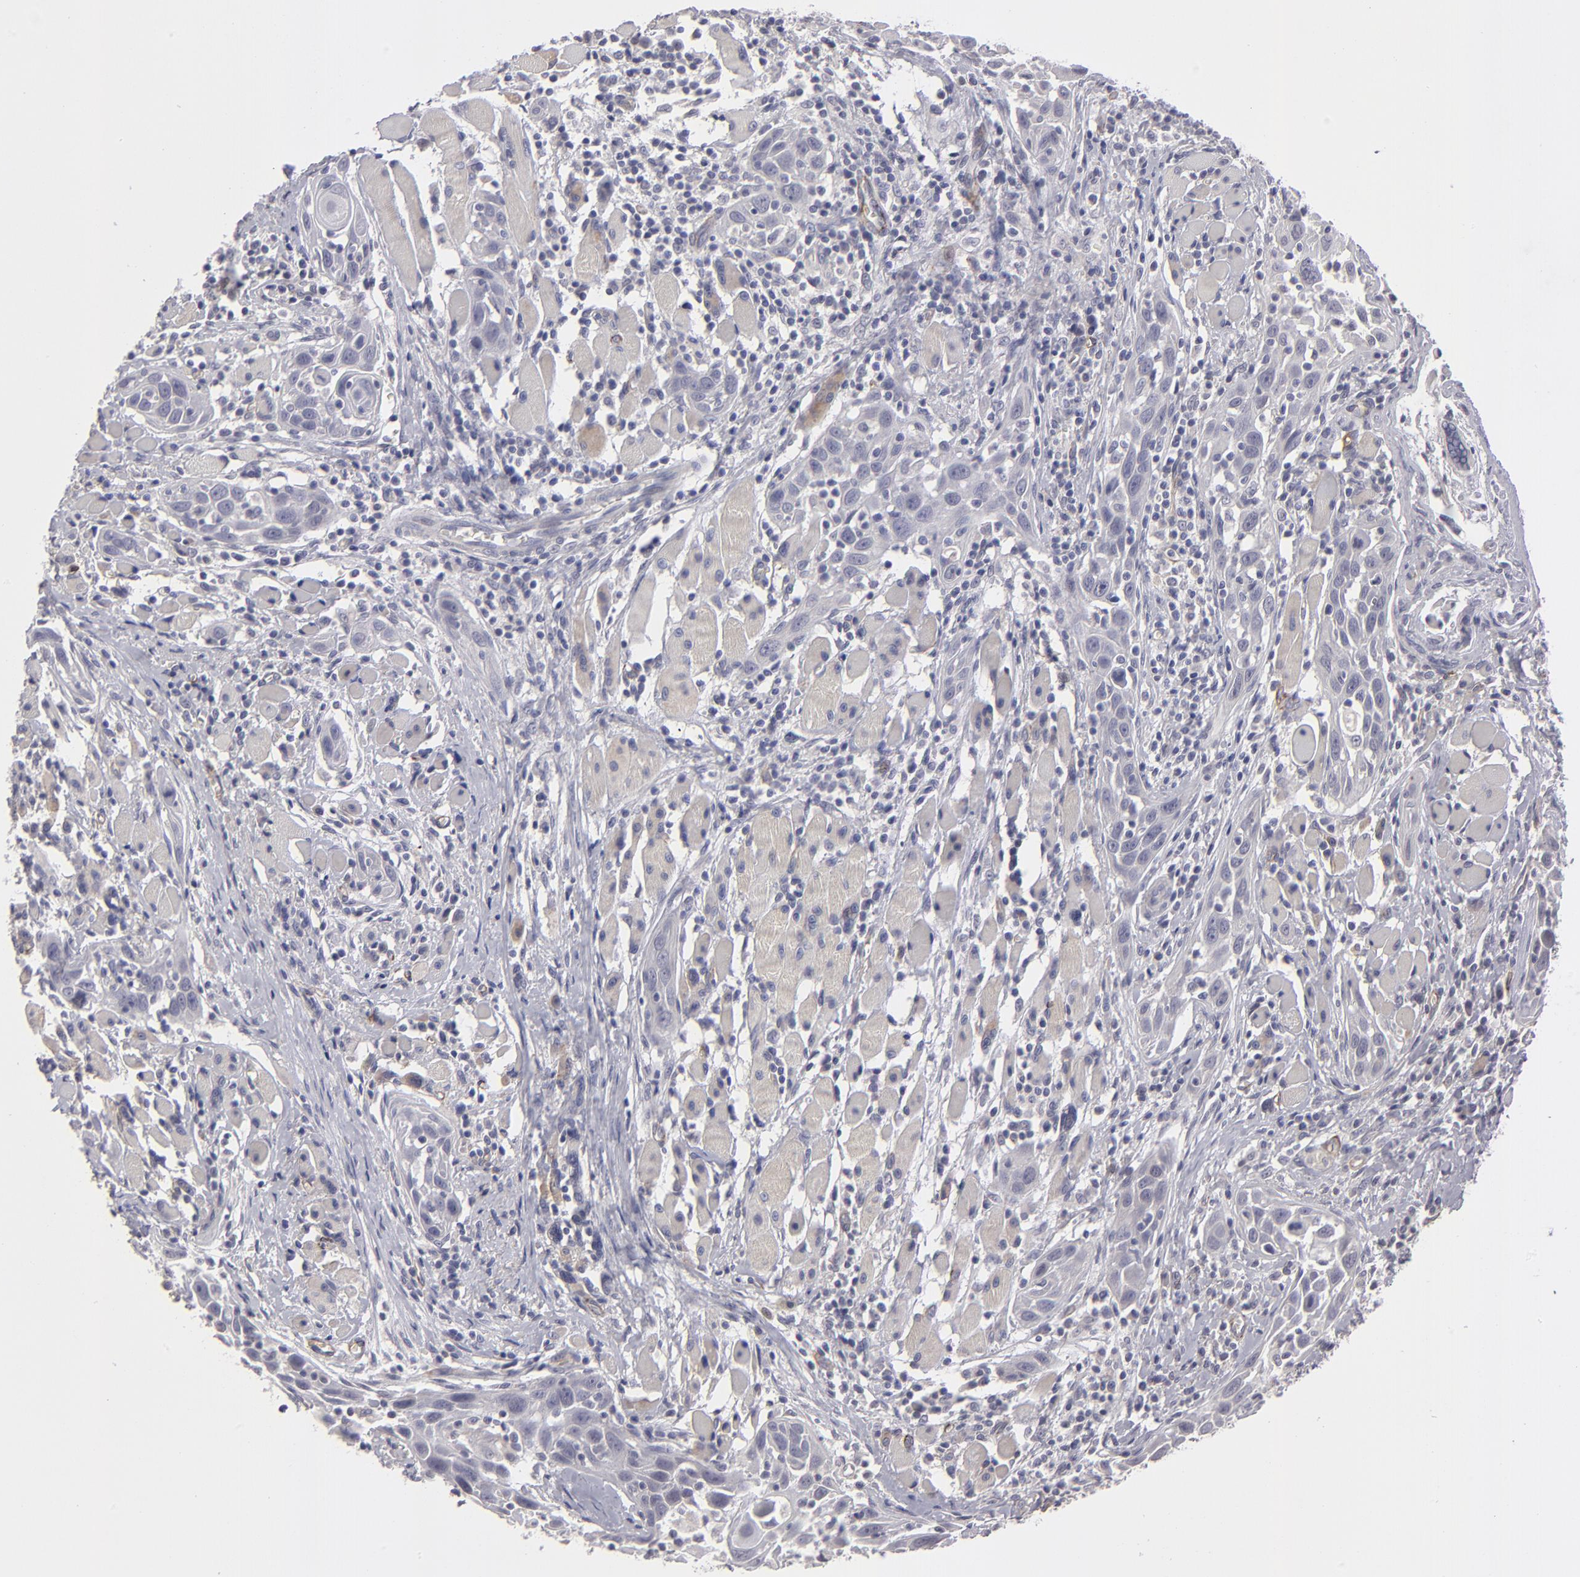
{"staining": {"intensity": "negative", "quantity": "none", "location": "none"}, "tissue": "head and neck cancer", "cell_type": "Tumor cells", "image_type": "cancer", "snomed": [{"axis": "morphology", "description": "Squamous cell carcinoma, NOS"}, {"axis": "topography", "description": "Oral tissue"}, {"axis": "topography", "description": "Head-Neck"}], "caption": "This photomicrograph is of head and neck cancer (squamous cell carcinoma) stained with immunohistochemistry to label a protein in brown with the nuclei are counter-stained blue. There is no staining in tumor cells. The staining was performed using DAB (3,3'-diaminobenzidine) to visualize the protein expression in brown, while the nuclei were stained in blue with hematoxylin (Magnification: 20x).", "gene": "ZNF175", "patient": {"sex": "female", "age": 50}}